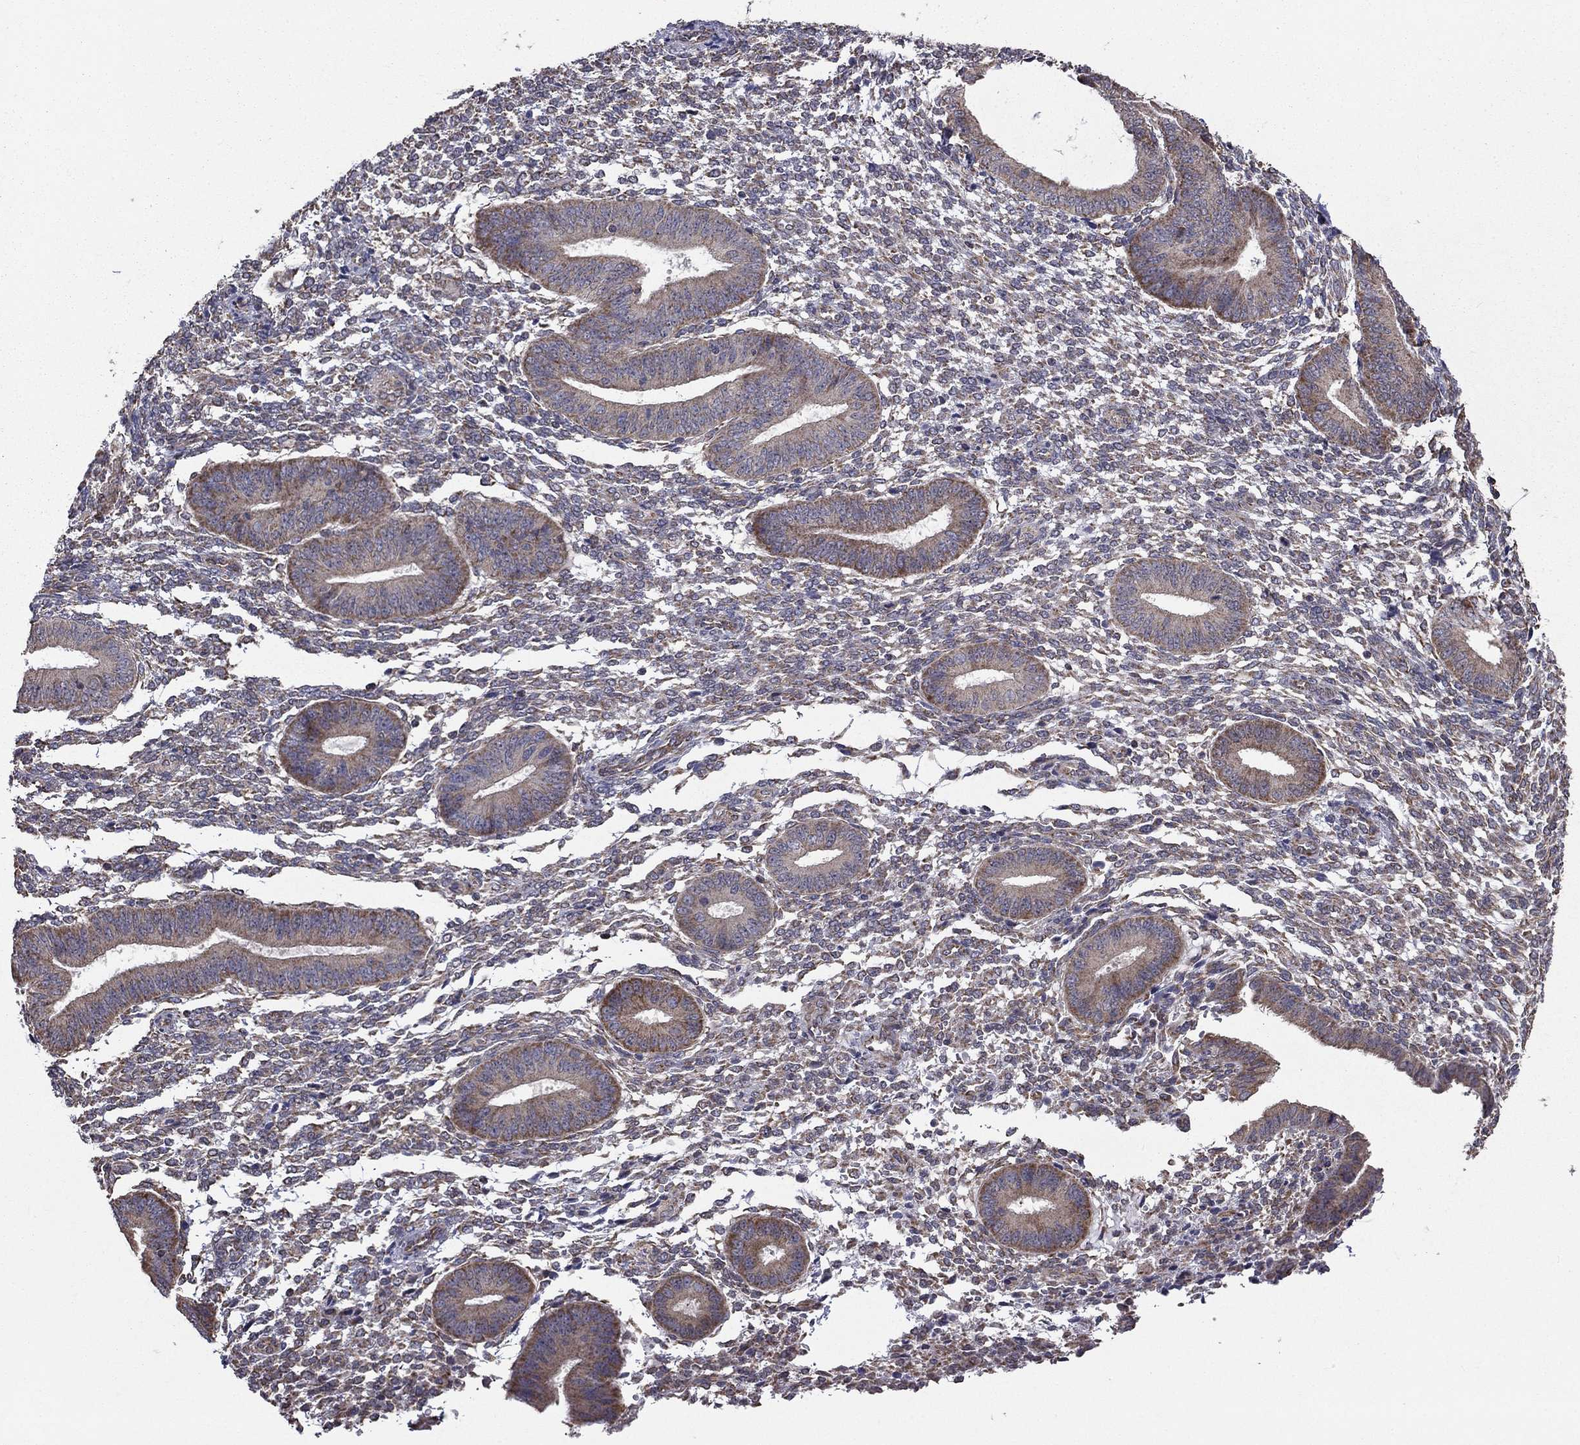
{"staining": {"intensity": "weak", "quantity": "<25%", "location": "cytoplasmic/membranous"}, "tissue": "endometrium", "cell_type": "Cells in endometrial stroma", "image_type": "normal", "snomed": [{"axis": "morphology", "description": "Normal tissue, NOS"}, {"axis": "topography", "description": "Endometrium"}], "caption": "Immunohistochemistry (IHC) micrograph of benign human endometrium stained for a protein (brown), which displays no staining in cells in endometrial stroma.", "gene": "NKIRAS1", "patient": {"sex": "female", "age": 47}}